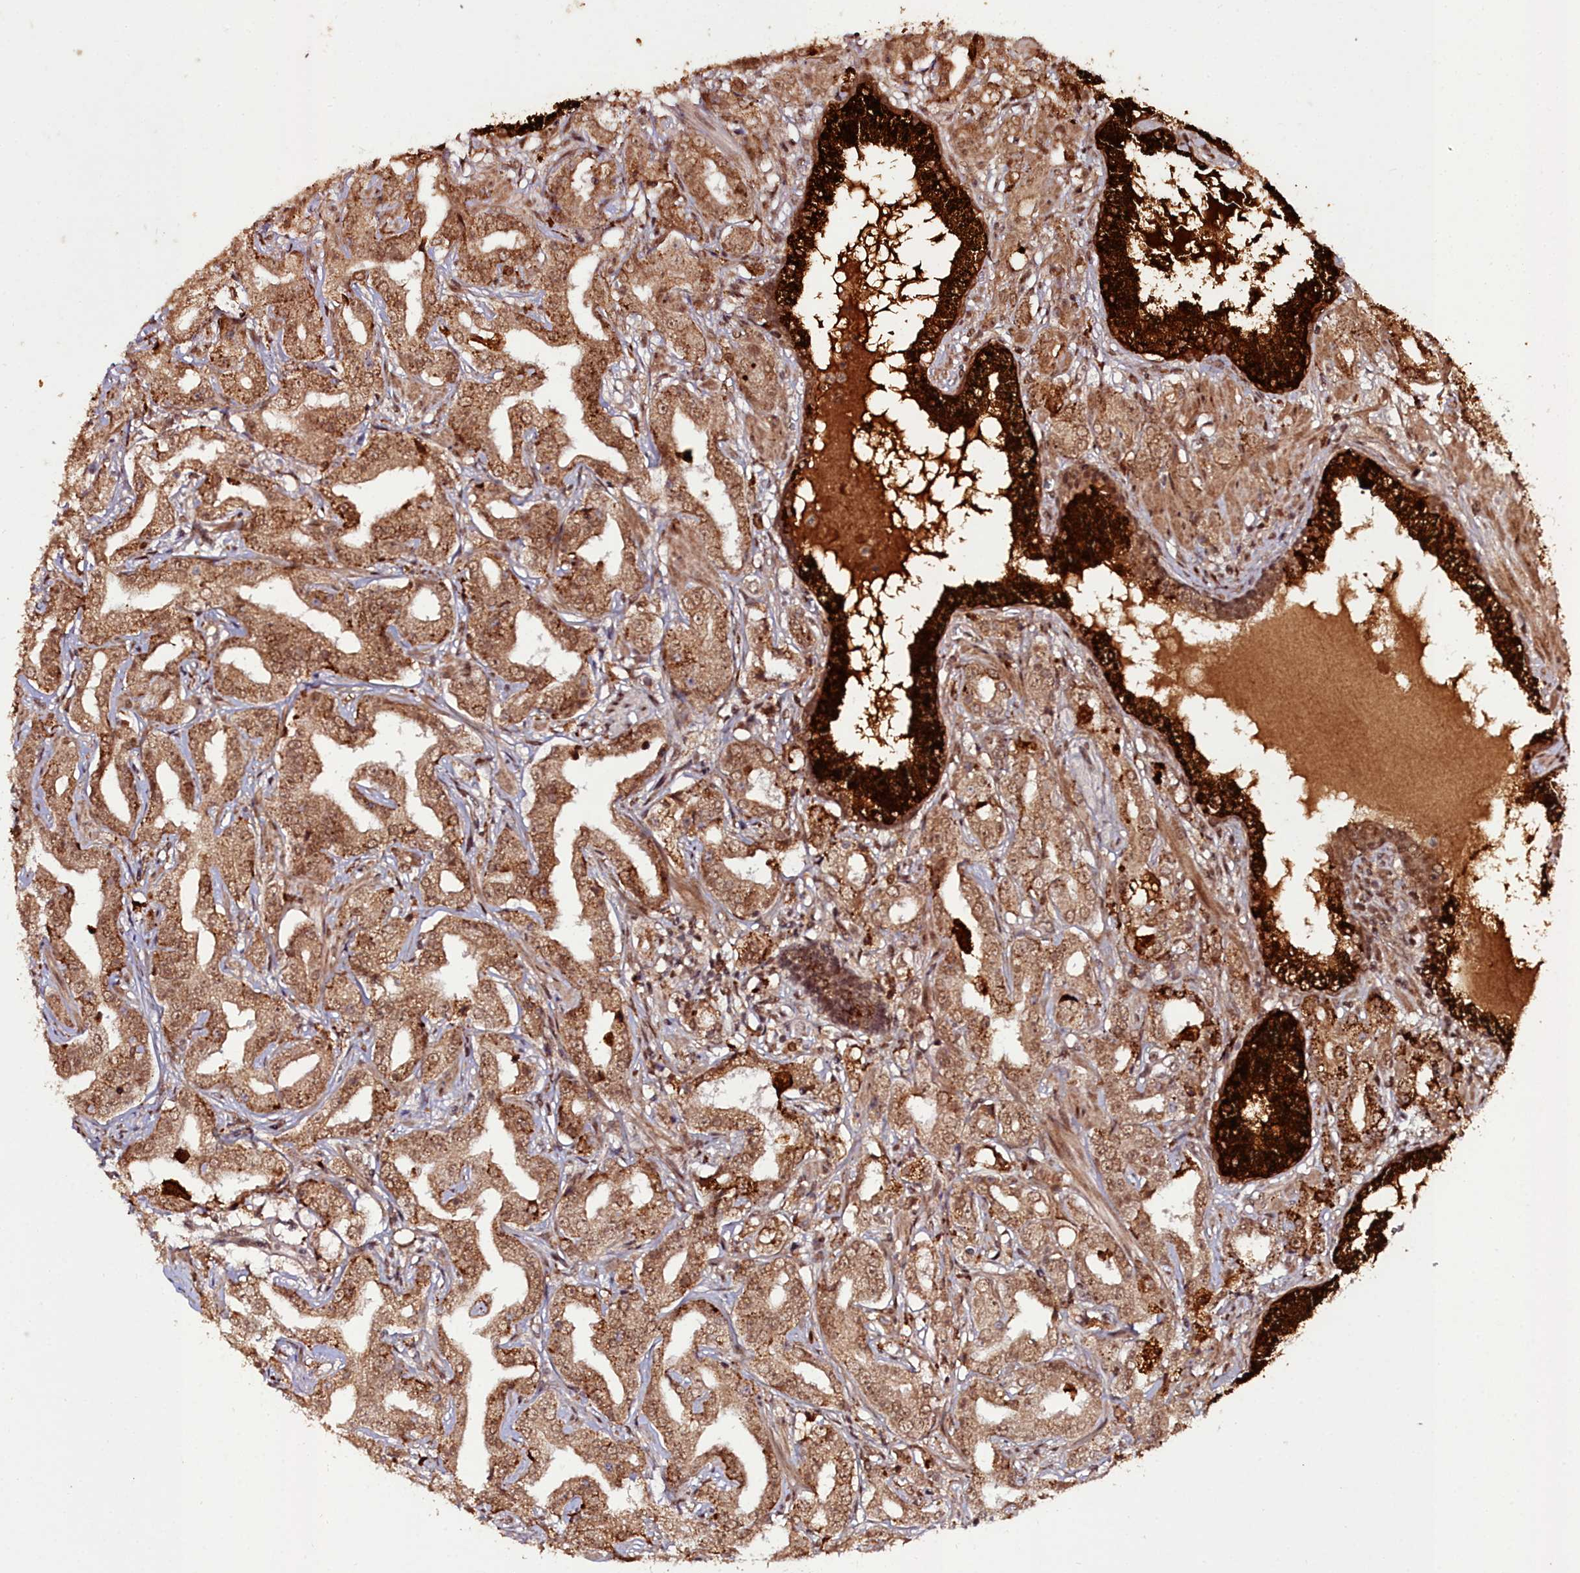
{"staining": {"intensity": "moderate", "quantity": ">75%", "location": "cytoplasmic/membranous,nuclear"}, "tissue": "prostate cancer", "cell_type": "Tumor cells", "image_type": "cancer", "snomed": [{"axis": "morphology", "description": "Adenocarcinoma, High grade"}, {"axis": "topography", "description": "Prostate"}], "caption": "The photomicrograph reveals staining of adenocarcinoma (high-grade) (prostate), revealing moderate cytoplasmic/membranous and nuclear protein positivity (brown color) within tumor cells.", "gene": "CXXC1", "patient": {"sex": "male", "age": 63}}